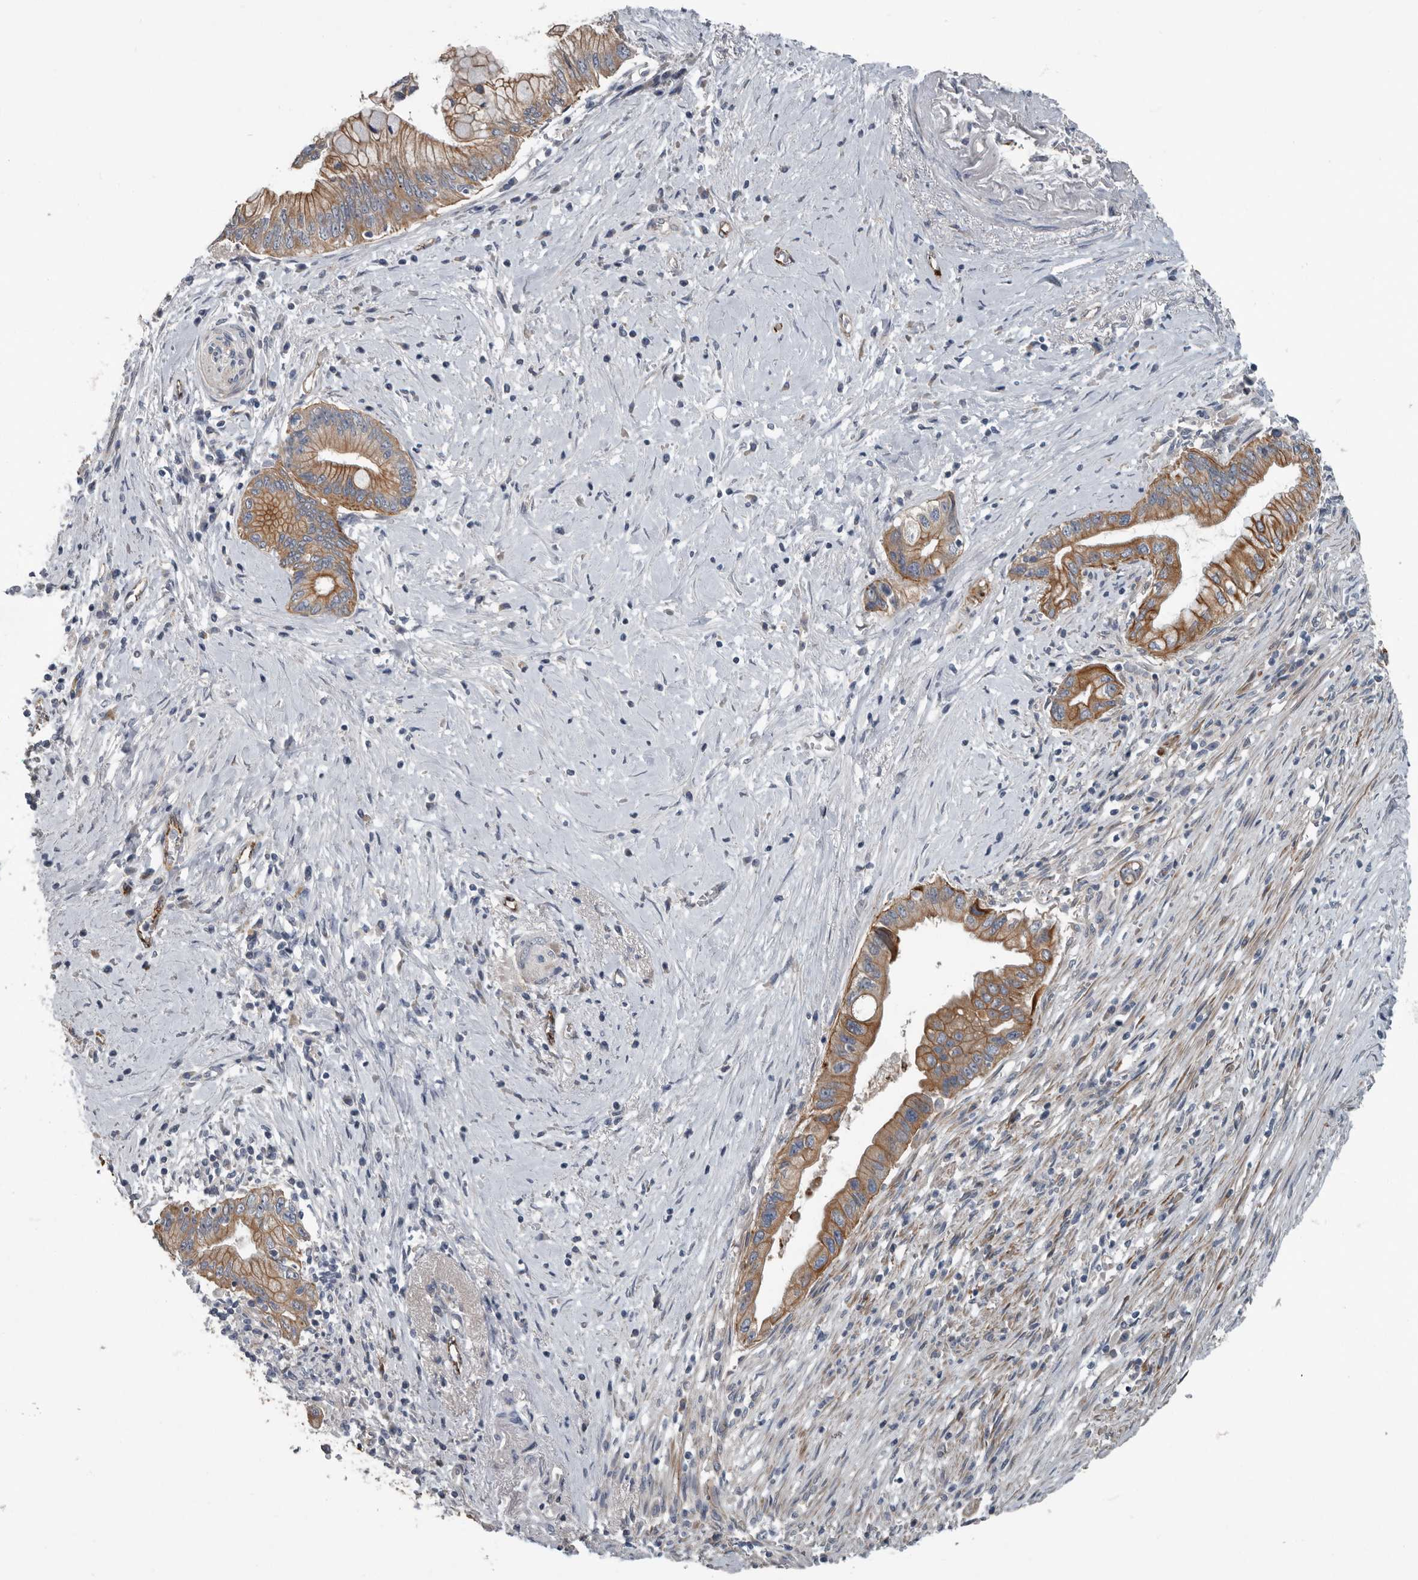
{"staining": {"intensity": "moderate", "quantity": ">75%", "location": "cytoplasmic/membranous"}, "tissue": "pancreatic cancer", "cell_type": "Tumor cells", "image_type": "cancer", "snomed": [{"axis": "morphology", "description": "Adenocarcinoma, NOS"}, {"axis": "topography", "description": "Pancreas"}], "caption": "Immunohistochemical staining of adenocarcinoma (pancreatic) demonstrates moderate cytoplasmic/membranous protein positivity in approximately >75% of tumor cells.", "gene": "DPY19L4", "patient": {"sex": "male", "age": 78}}